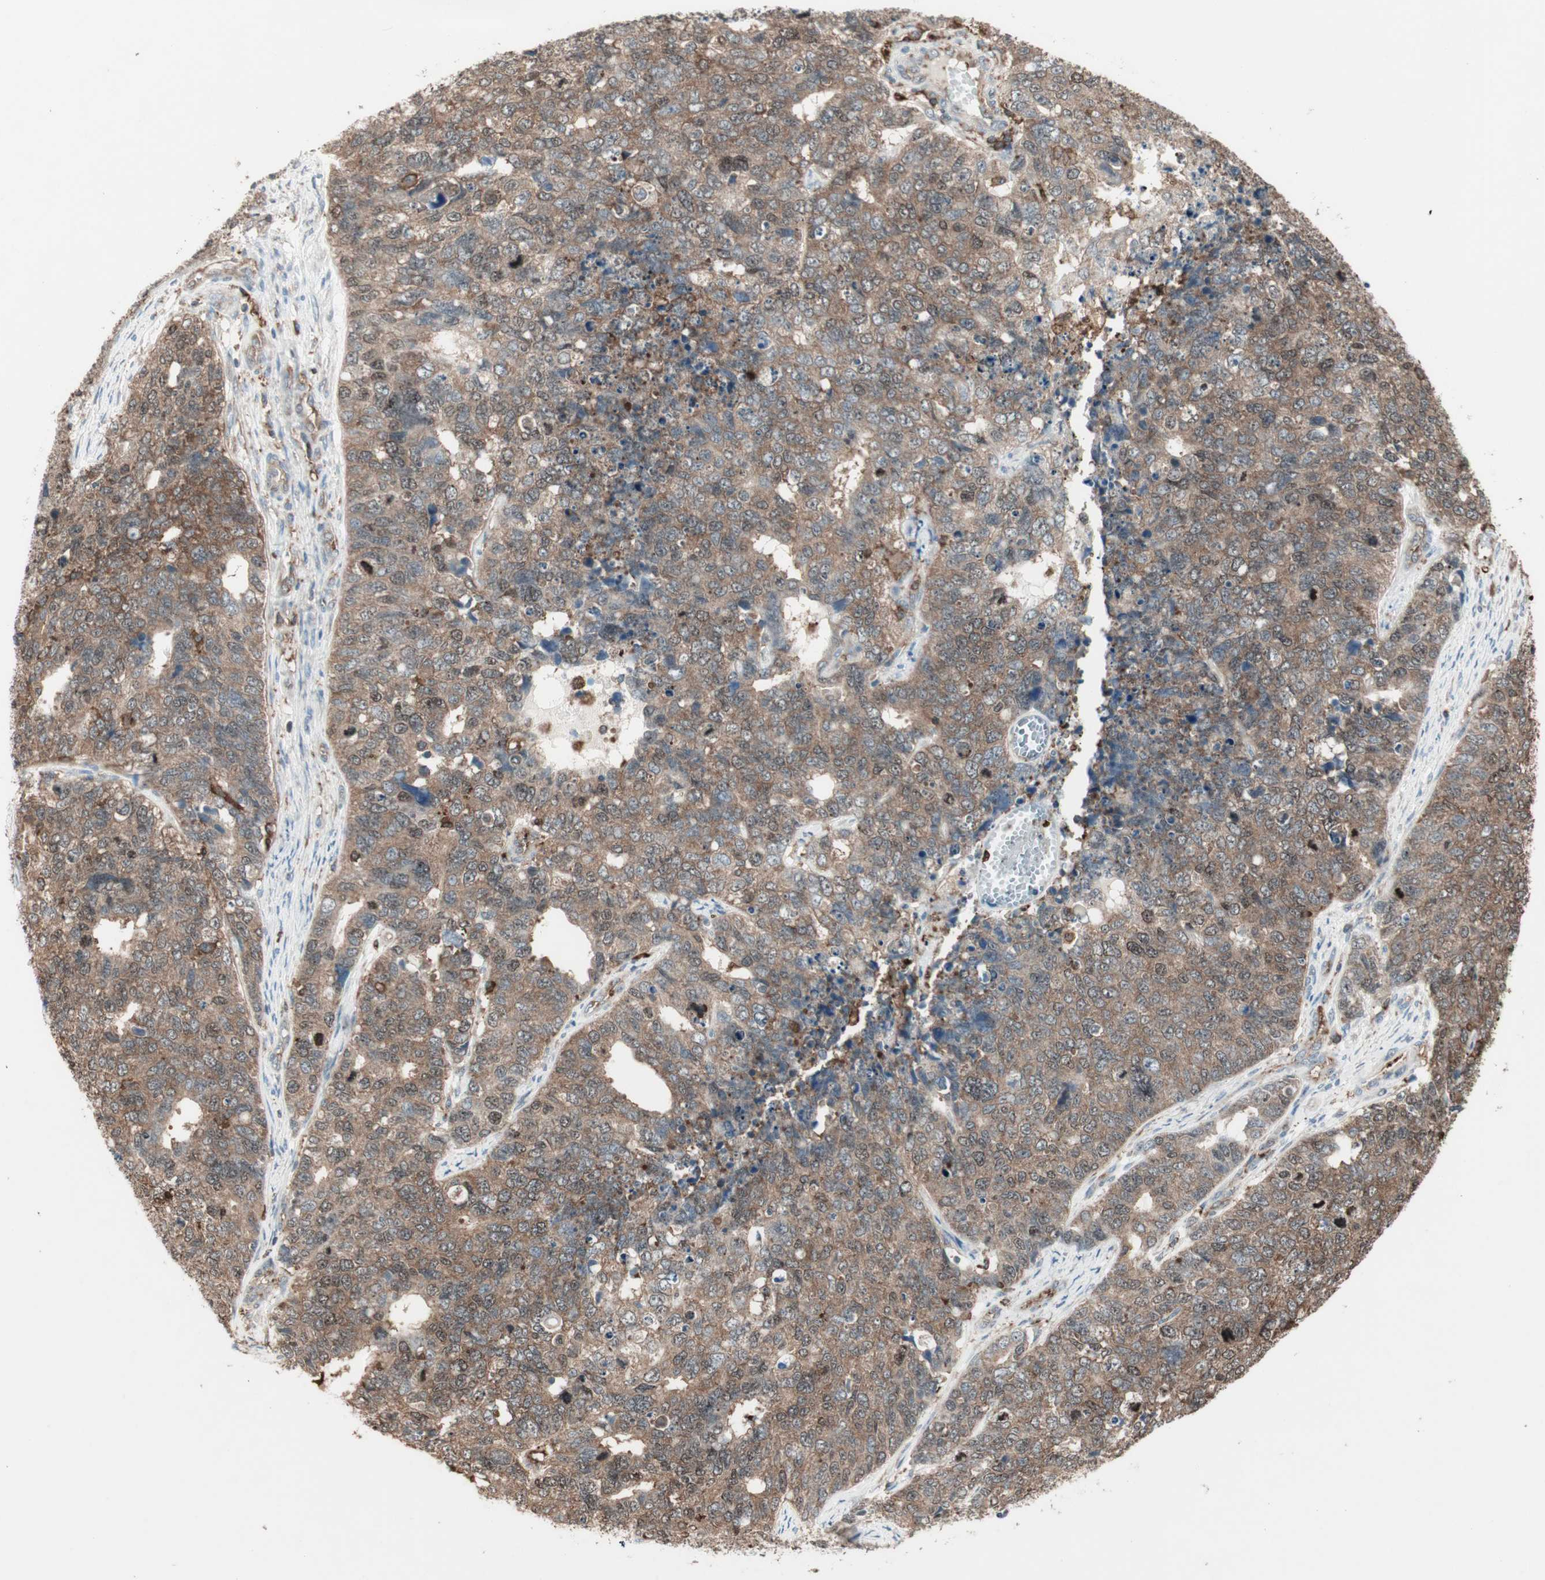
{"staining": {"intensity": "moderate", "quantity": ">75%", "location": "cytoplasmic/membranous,nuclear"}, "tissue": "cervical cancer", "cell_type": "Tumor cells", "image_type": "cancer", "snomed": [{"axis": "morphology", "description": "Squamous cell carcinoma, NOS"}, {"axis": "topography", "description": "Cervix"}], "caption": "An immunohistochemistry (IHC) image of tumor tissue is shown. Protein staining in brown shows moderate cytoplasmic/membranous and nuclear positivity in squamous cell carcinoma (cervical) within tumor cells.", "gene": "MMP3", "patient": {"sex": "female", "age": 63}}